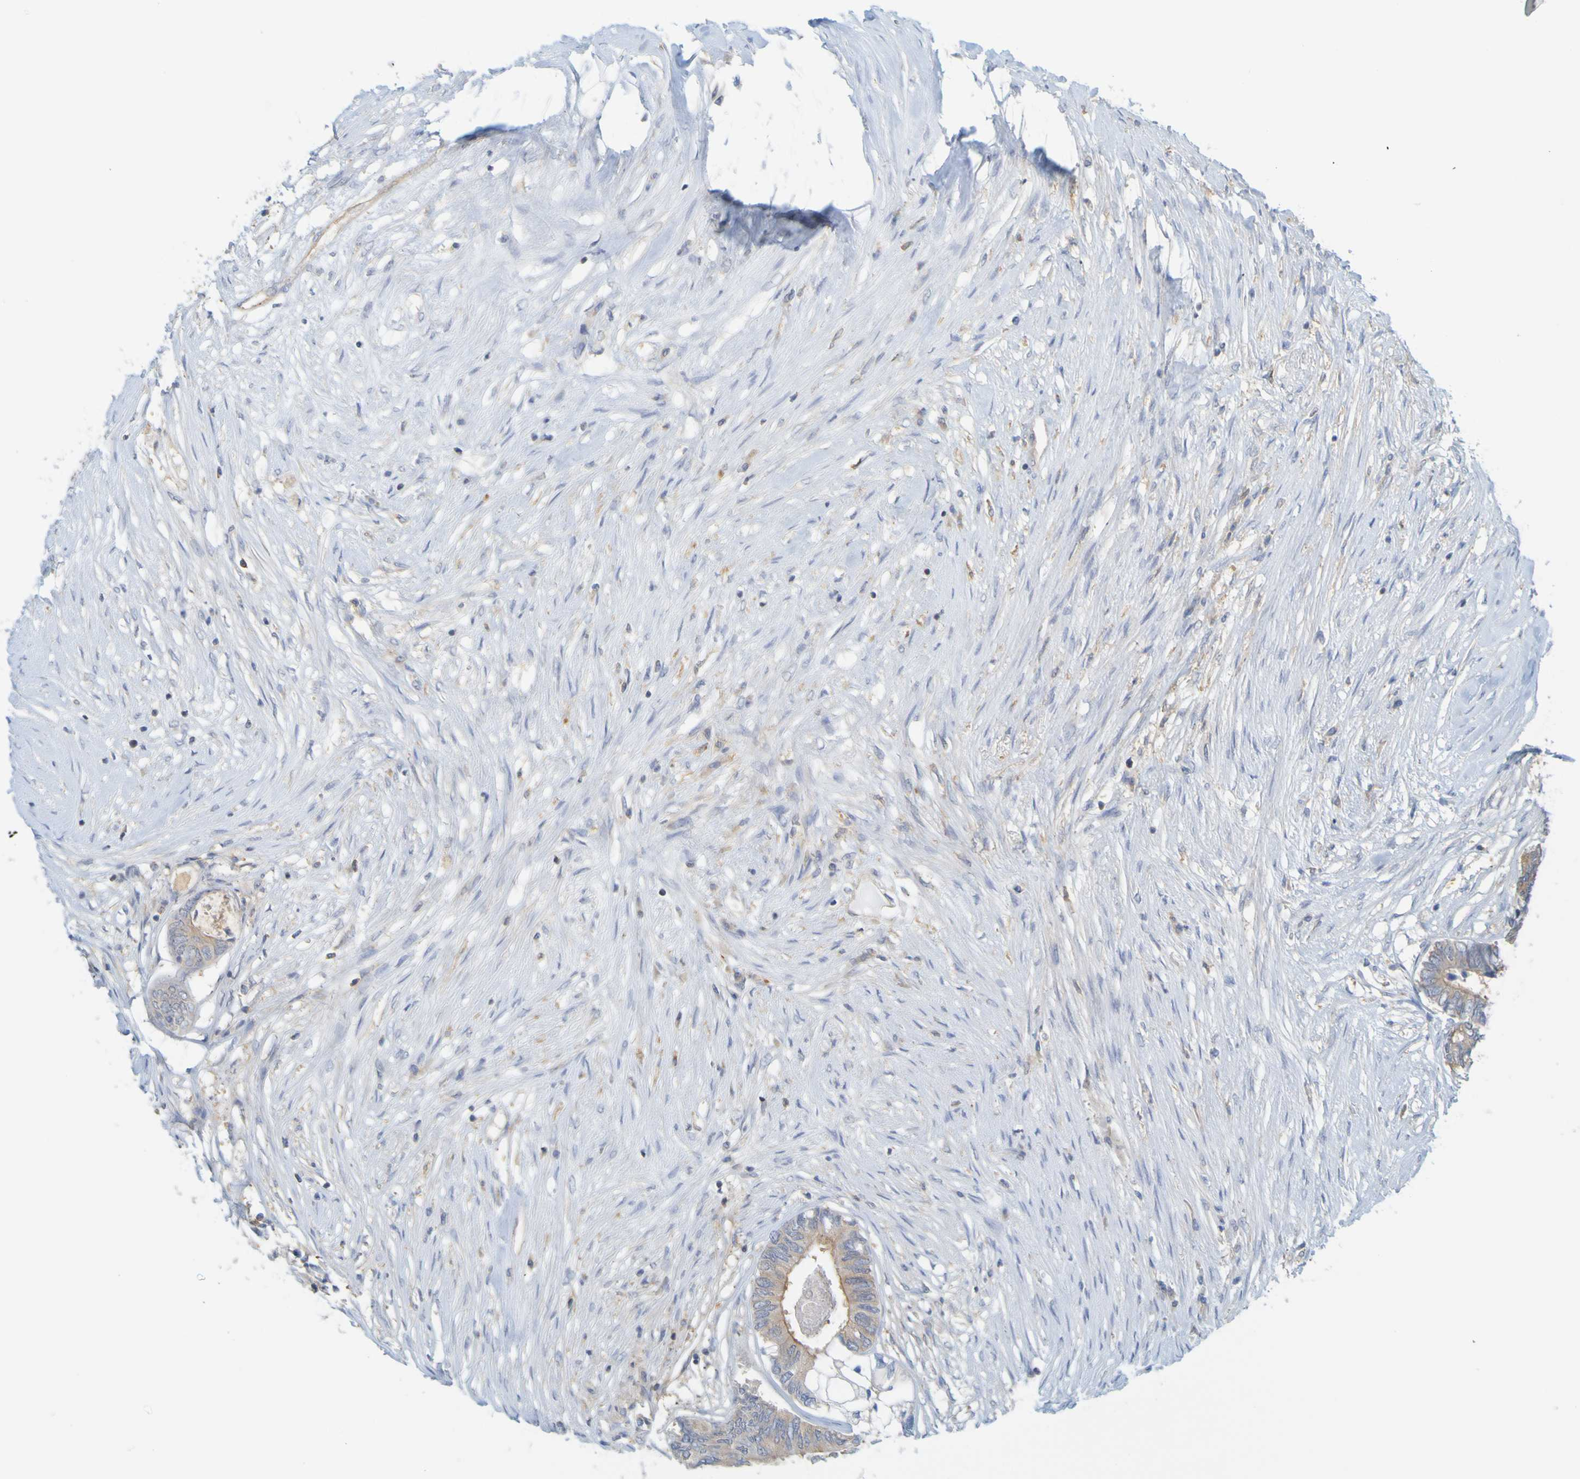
{"staining": {"intensity": "moderate", "quantity": ">75%", "location": "cytoplasmic/membranous"}, "tissue": "colorectal cancer", "cell_type": "Tumor cells", "image_type": "cancer", "snomed": [{"axis": "morphology", "description": "Adenocarcinoma, NOS"}, {"axis": "topography", "description": "Rectum"}], "caption": "Tumor cells reveal moderate cytoplasmic/membranous positivity in about >75% of cells in colorectal cancer (adenocarcinoma). Nuclei are stained in blue.", "gene": "APPL1", "patient": {"sex": "male", "age": 63}}